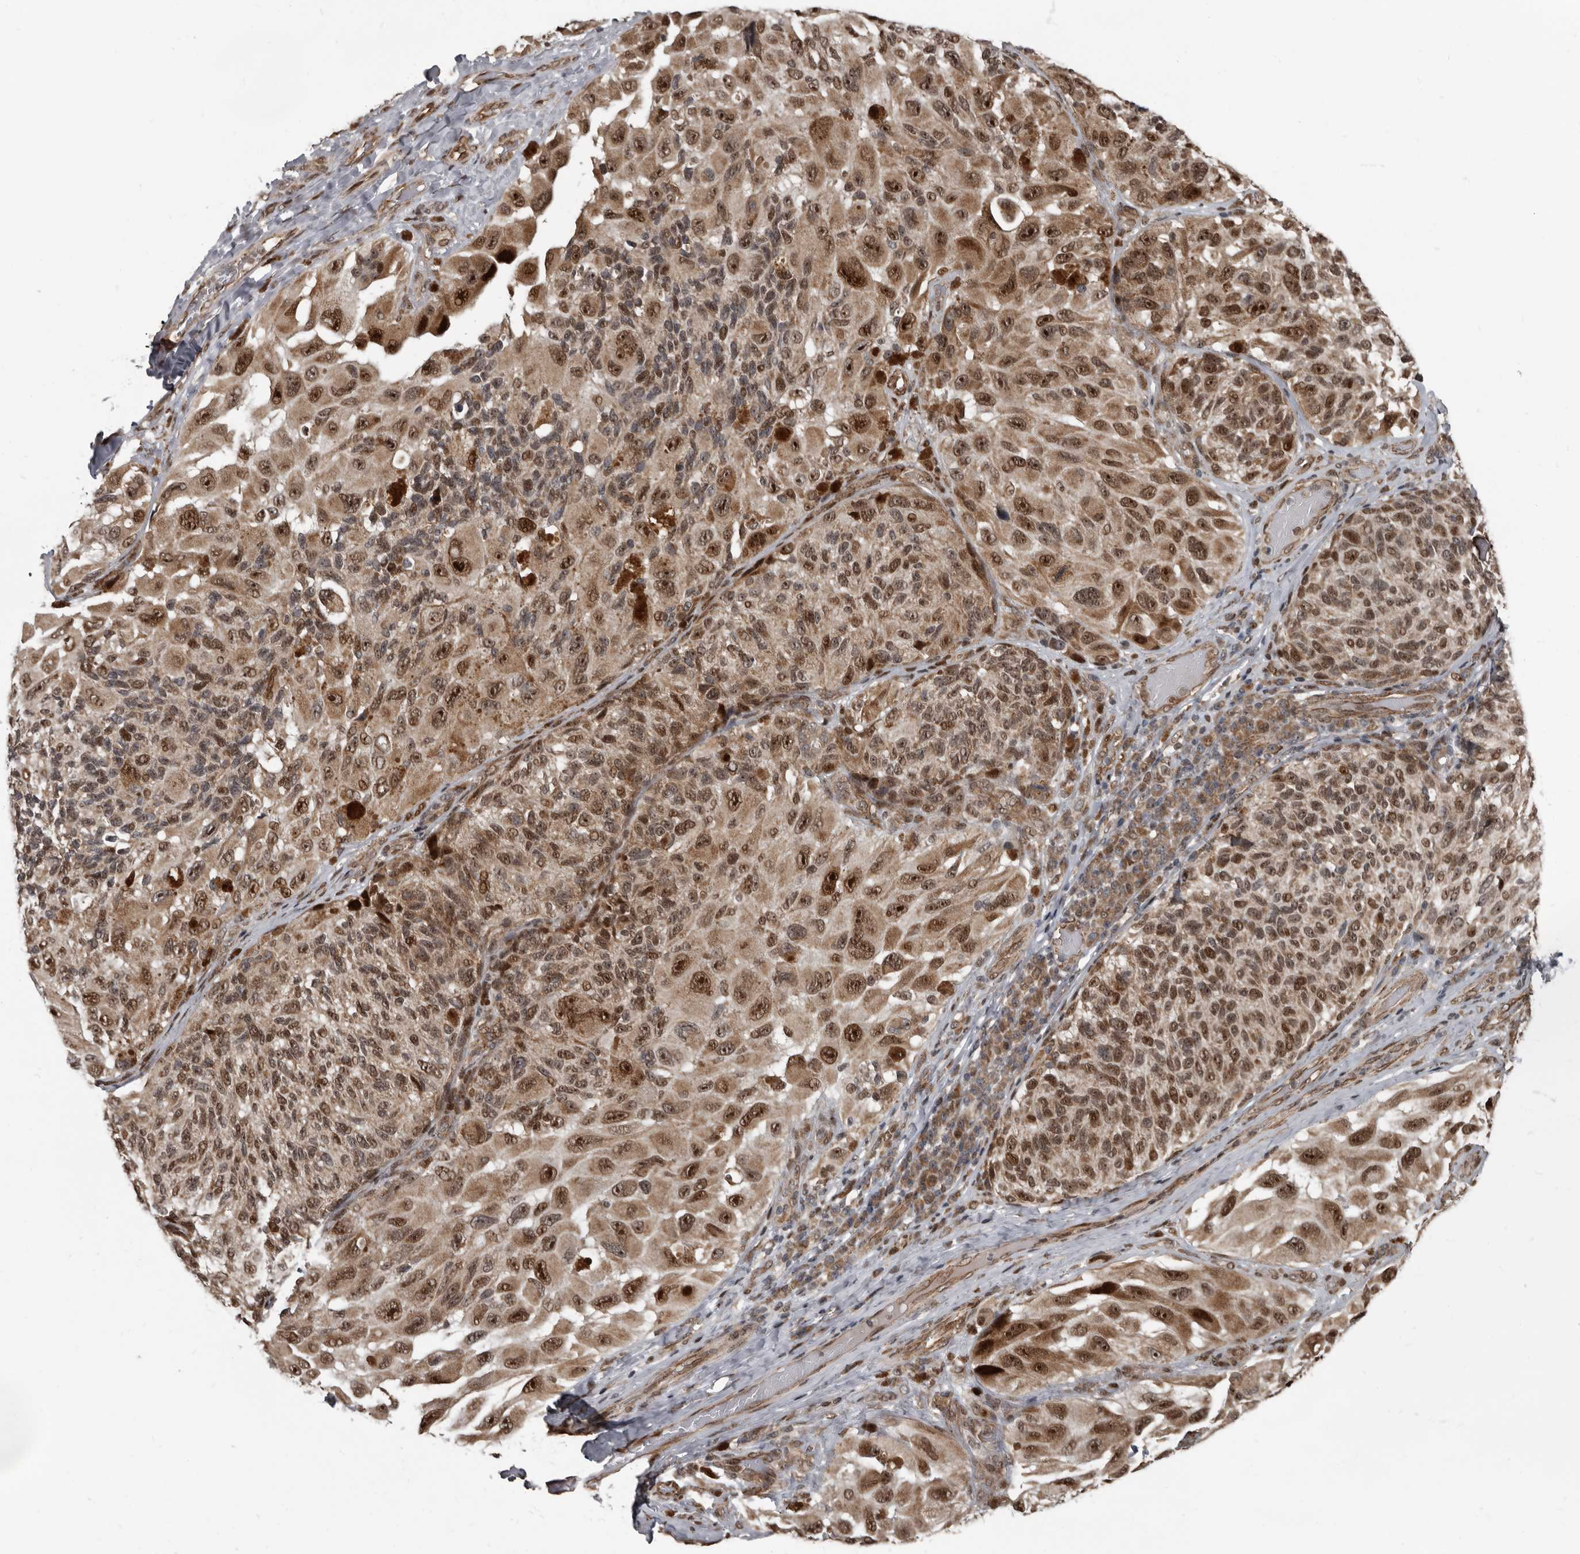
{"staining": {"intensity": "moderate", "quantity": ">75%", "location": "cytoplasmic/membranous,nuclear"}, "tissue": "melanoma", "cell_type": "Tumor cells", "image_type": "cancer", "snomed": [{"axis": "morphology", "description": "Malignant melanoma, NOS"}, {"axis": "topography", "description": "Skin"}], "caption": "Melanoma tissue demonstrates moderate cytoplasmic/membranous and nuclear staining in approximately >75% of tumor cells", "gene": "CHD1L", "patient": {"sex": "female", "age": 73}}